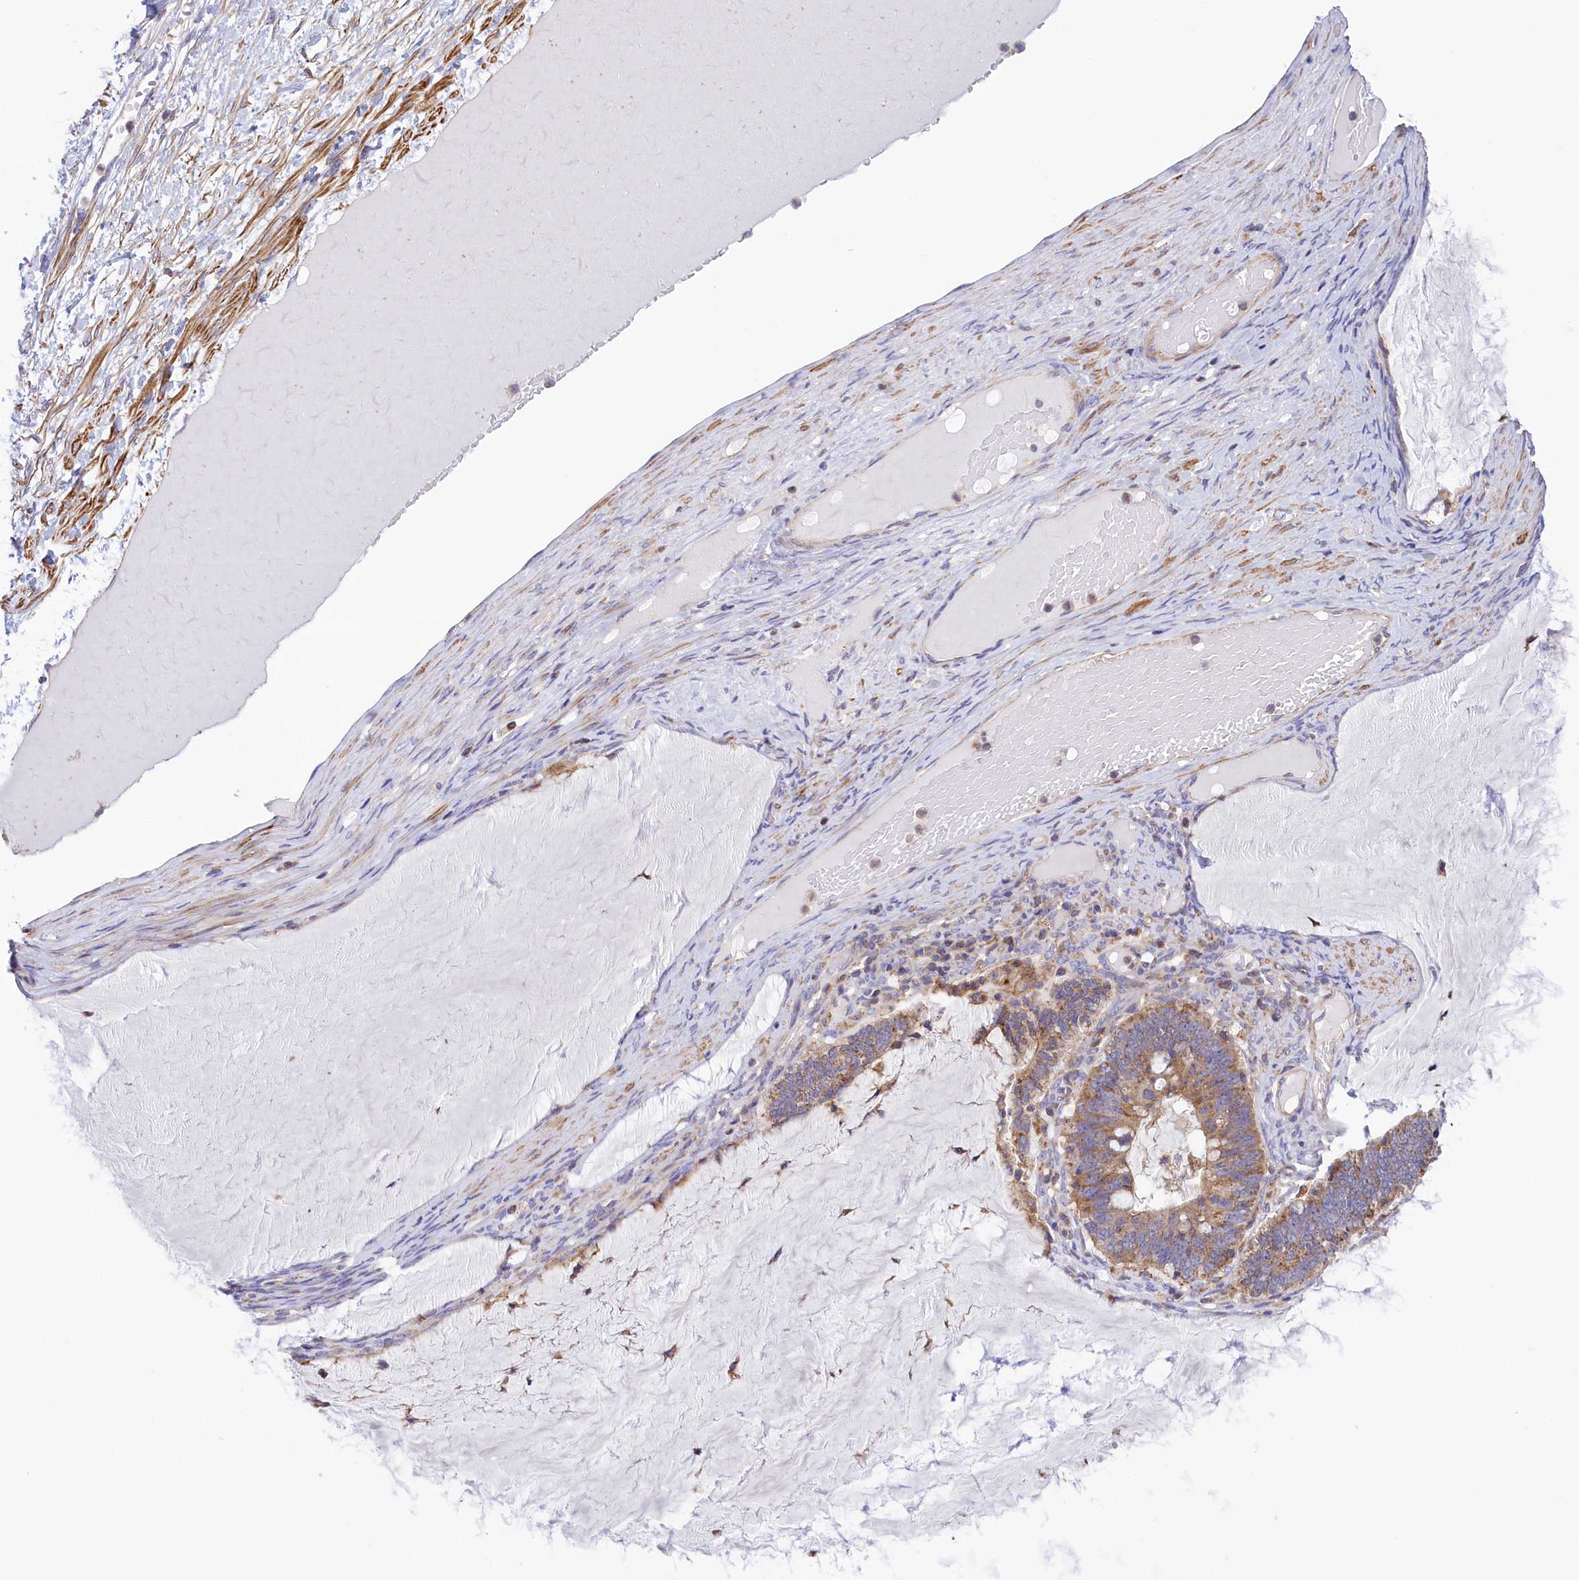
{"staining": {"intensity": "moderate", "quantity": ">75%", "location": "cytoplasmic/membranous"}, "tissue": "ovarian cancer", "cell_type": "Tumor cells", "image_type": "cancer", "snomed": [{"axis": "morphology", "description": "Cystadenocarcinoma, mucinous, NOS"}, {"axis": "topography", "description": "Ovary"}], "caption": "Ovarian mucinous cystadenocarcinoma stained for a protein (brown) shows moderate cytoplasmic/membranous positive staining in about >75% of tumor cells.", "gene": "CORO7-PAM16", "patient": {"sex": "female", "age": 61}}